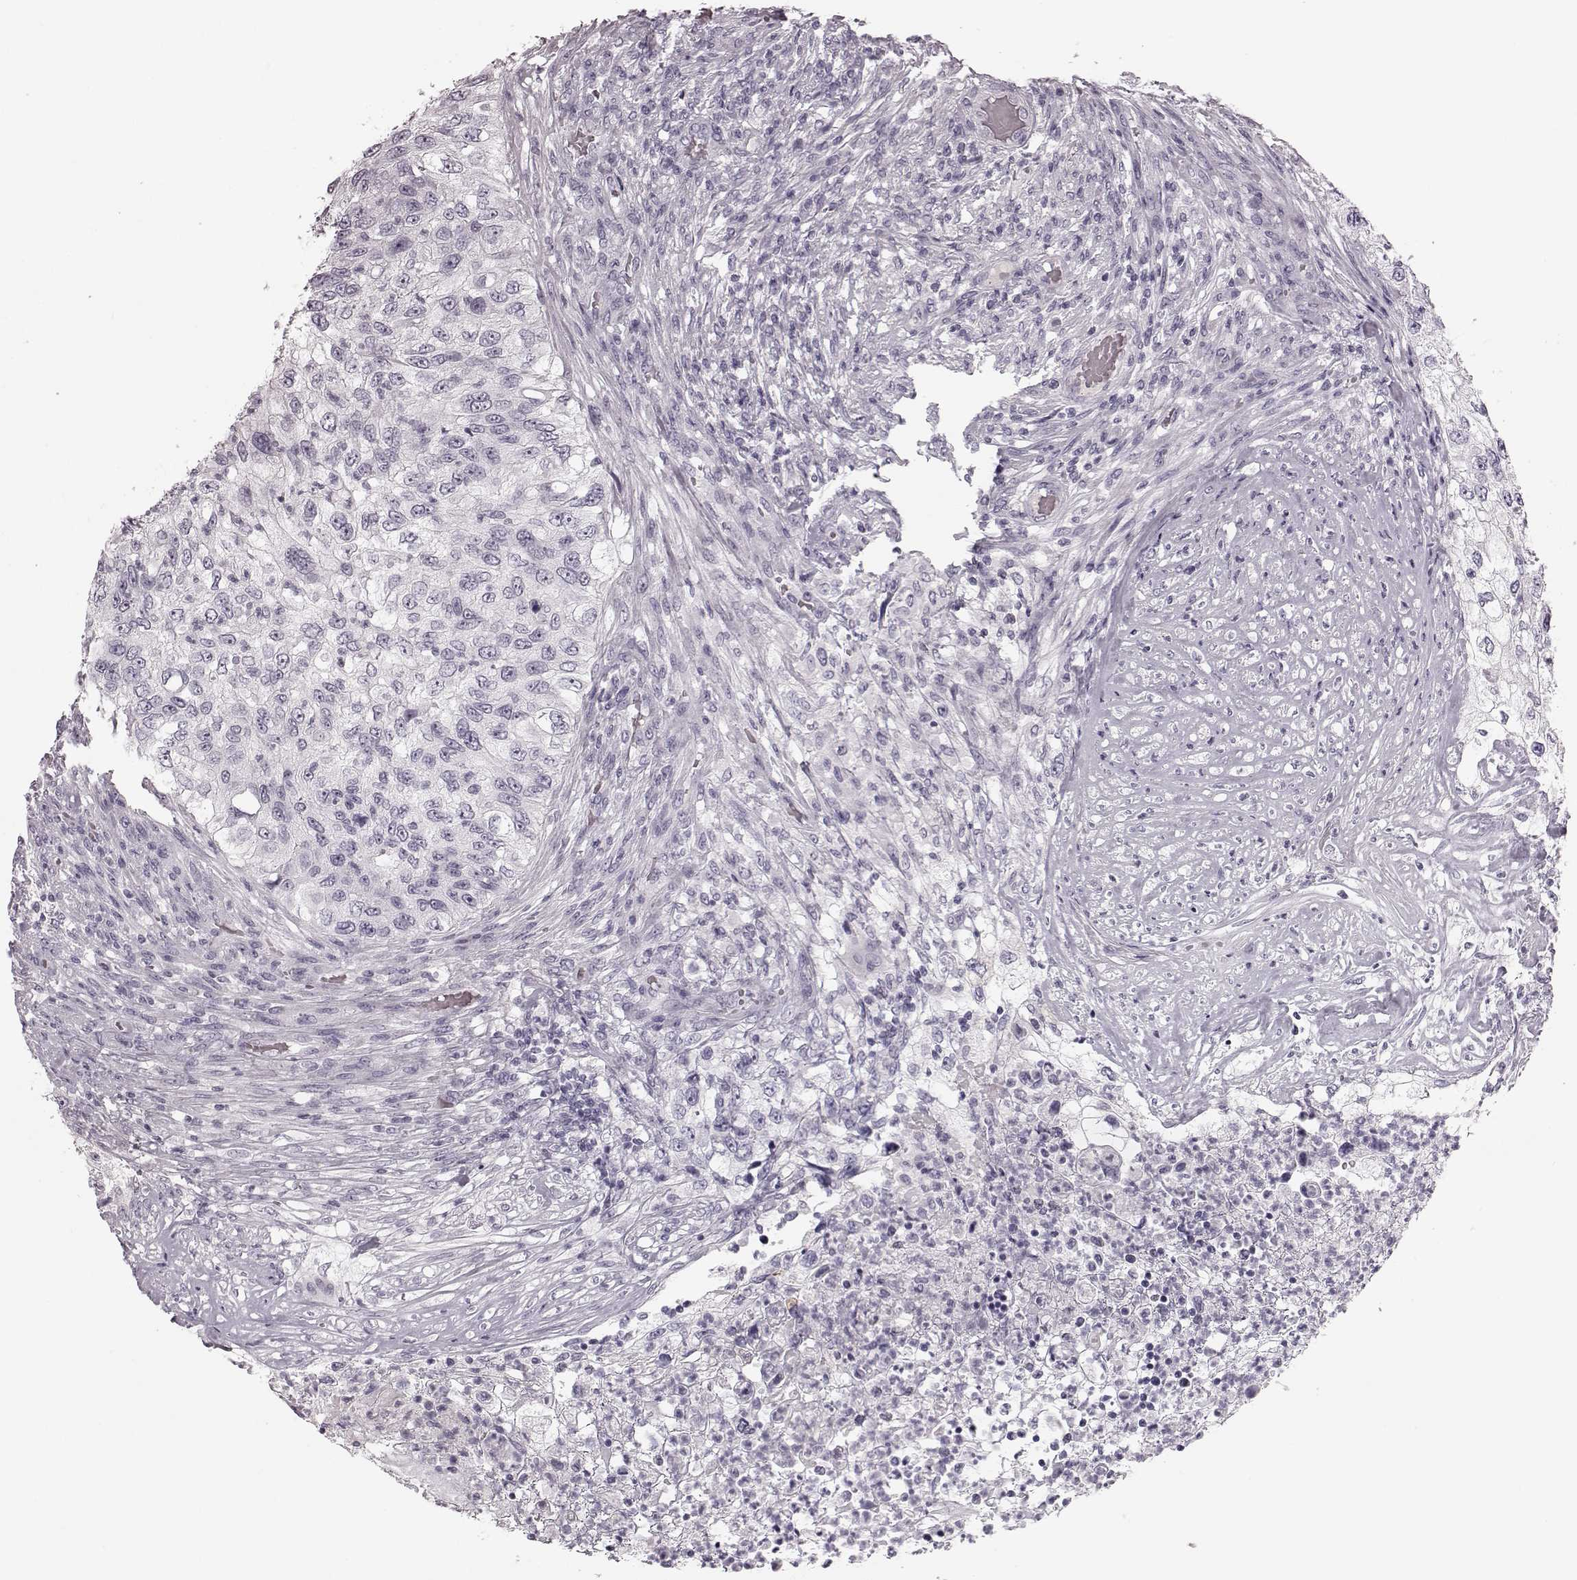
{"staining": {"intensity": "negative", "quantity": "none", "location": "none"}, "tissue": "urothelial cancer", "cell_type": "Tumor cells", "image_type": "cancer", "snomed": [{"axis": "morphology", "description": "Urothelial carcinoma, High grade"}, {"axis": "topography", "description": "Urinary bladder"}], "caption": "DAB immunohistochemical staining of urothelial cancer demonstrates no significant staining in tumor cells. (DAB (3,3'-diaminobenzidine) immunohistochemistry (IHC) with hematoxylin counter stain).", "gene": "ZNF433", "patient": {"sex": "female", "age": 60}}